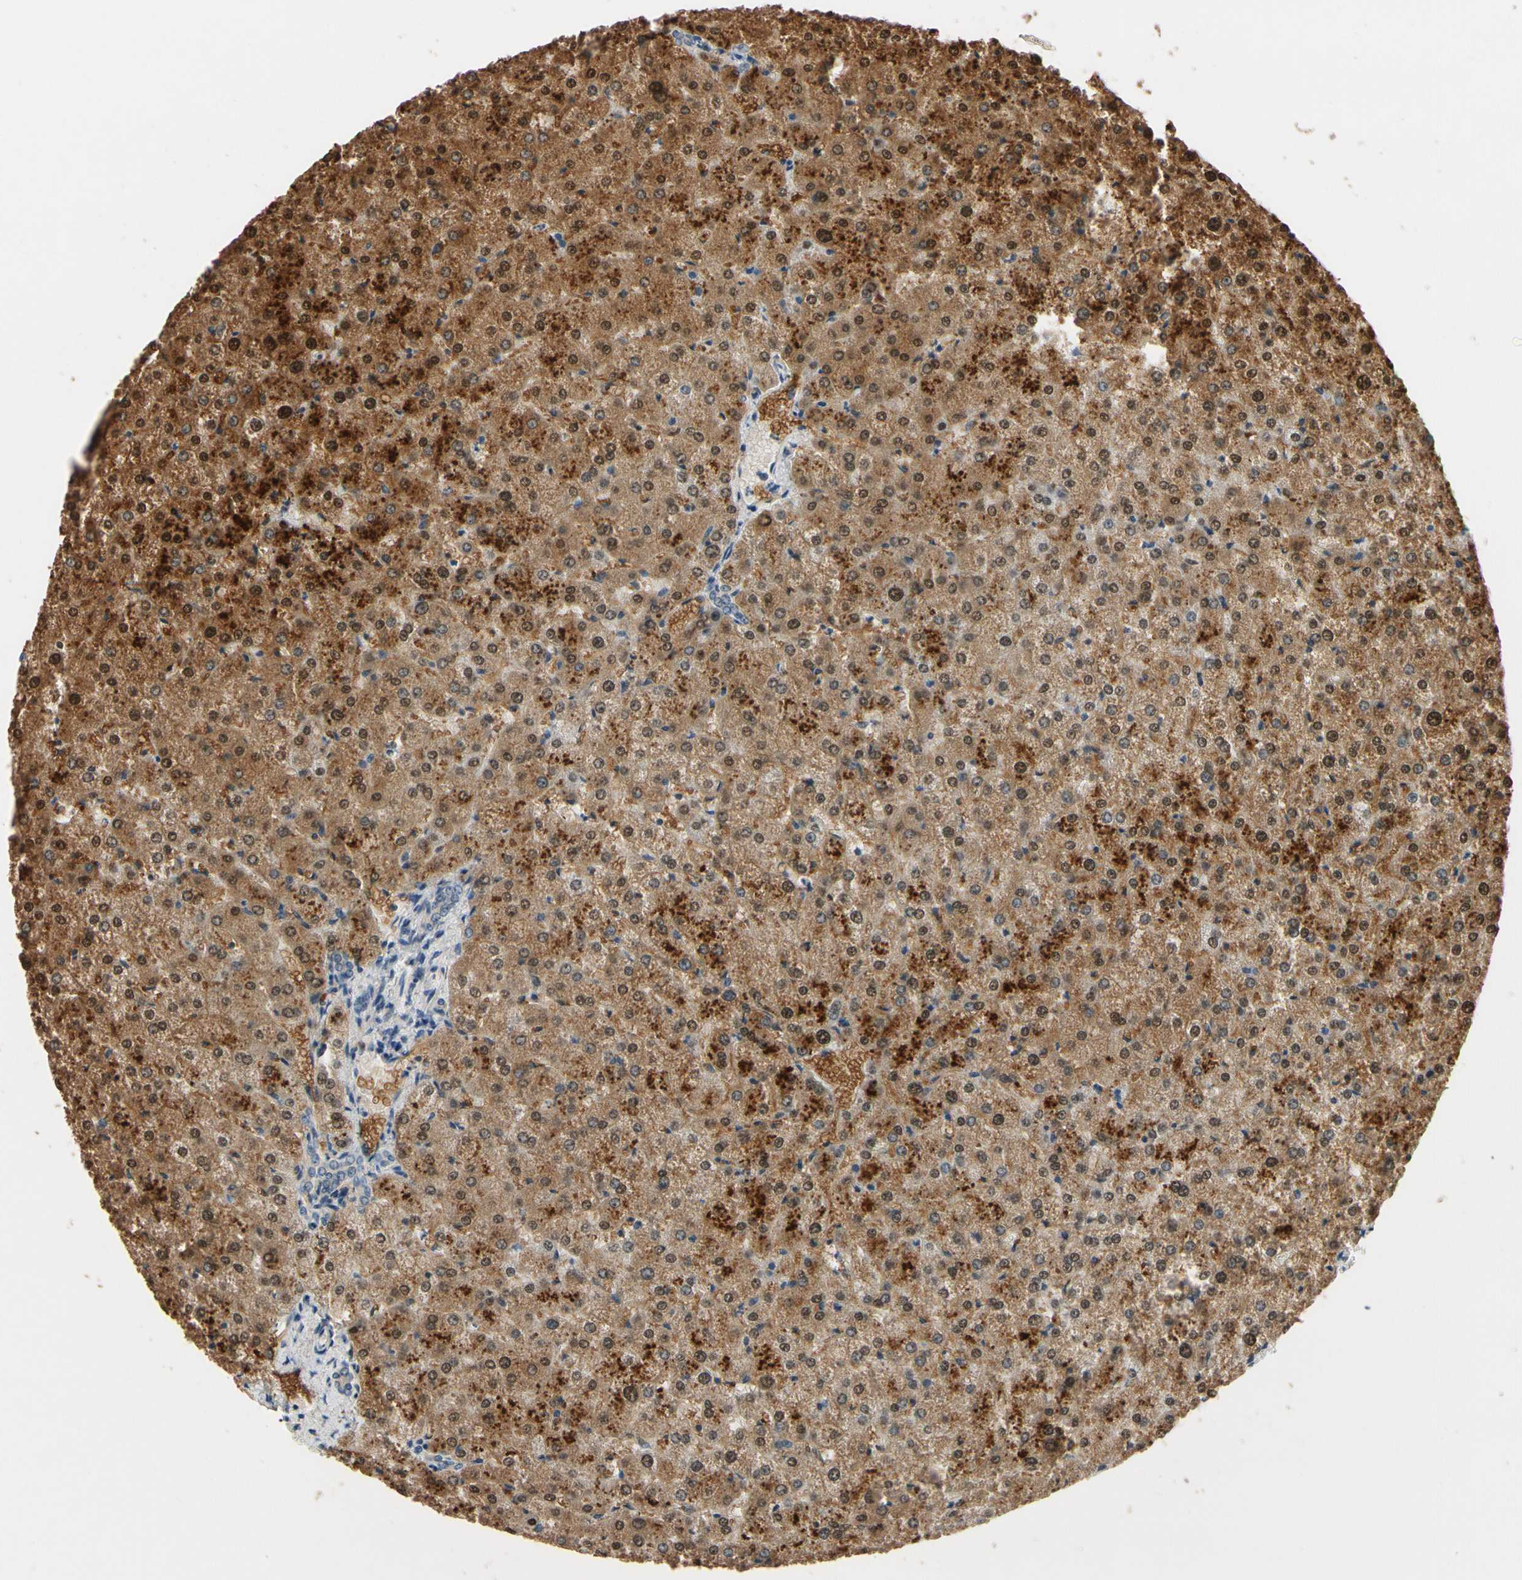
{"staining": {"intensity": "weak", "quantity": ">75%", "location": "cytoplasmic/membranous"}, "tissue": "liver", "cell_type": "Cholangiocytes", "image_type": "normal", "snomed": [{"axis": "morphology", "description": "Normal tissue, NOS"}, {"axis": "topography", "description": "Liver"}], "caption": "Weak cytoplasmic/membranous expression for a protein is appreciated in approximately >75% of cholangiocytes of unremarkable liver using immunohistochemistry.", "gene": "SLC27A6", "patient": {"sex": "female", "age": 32}}